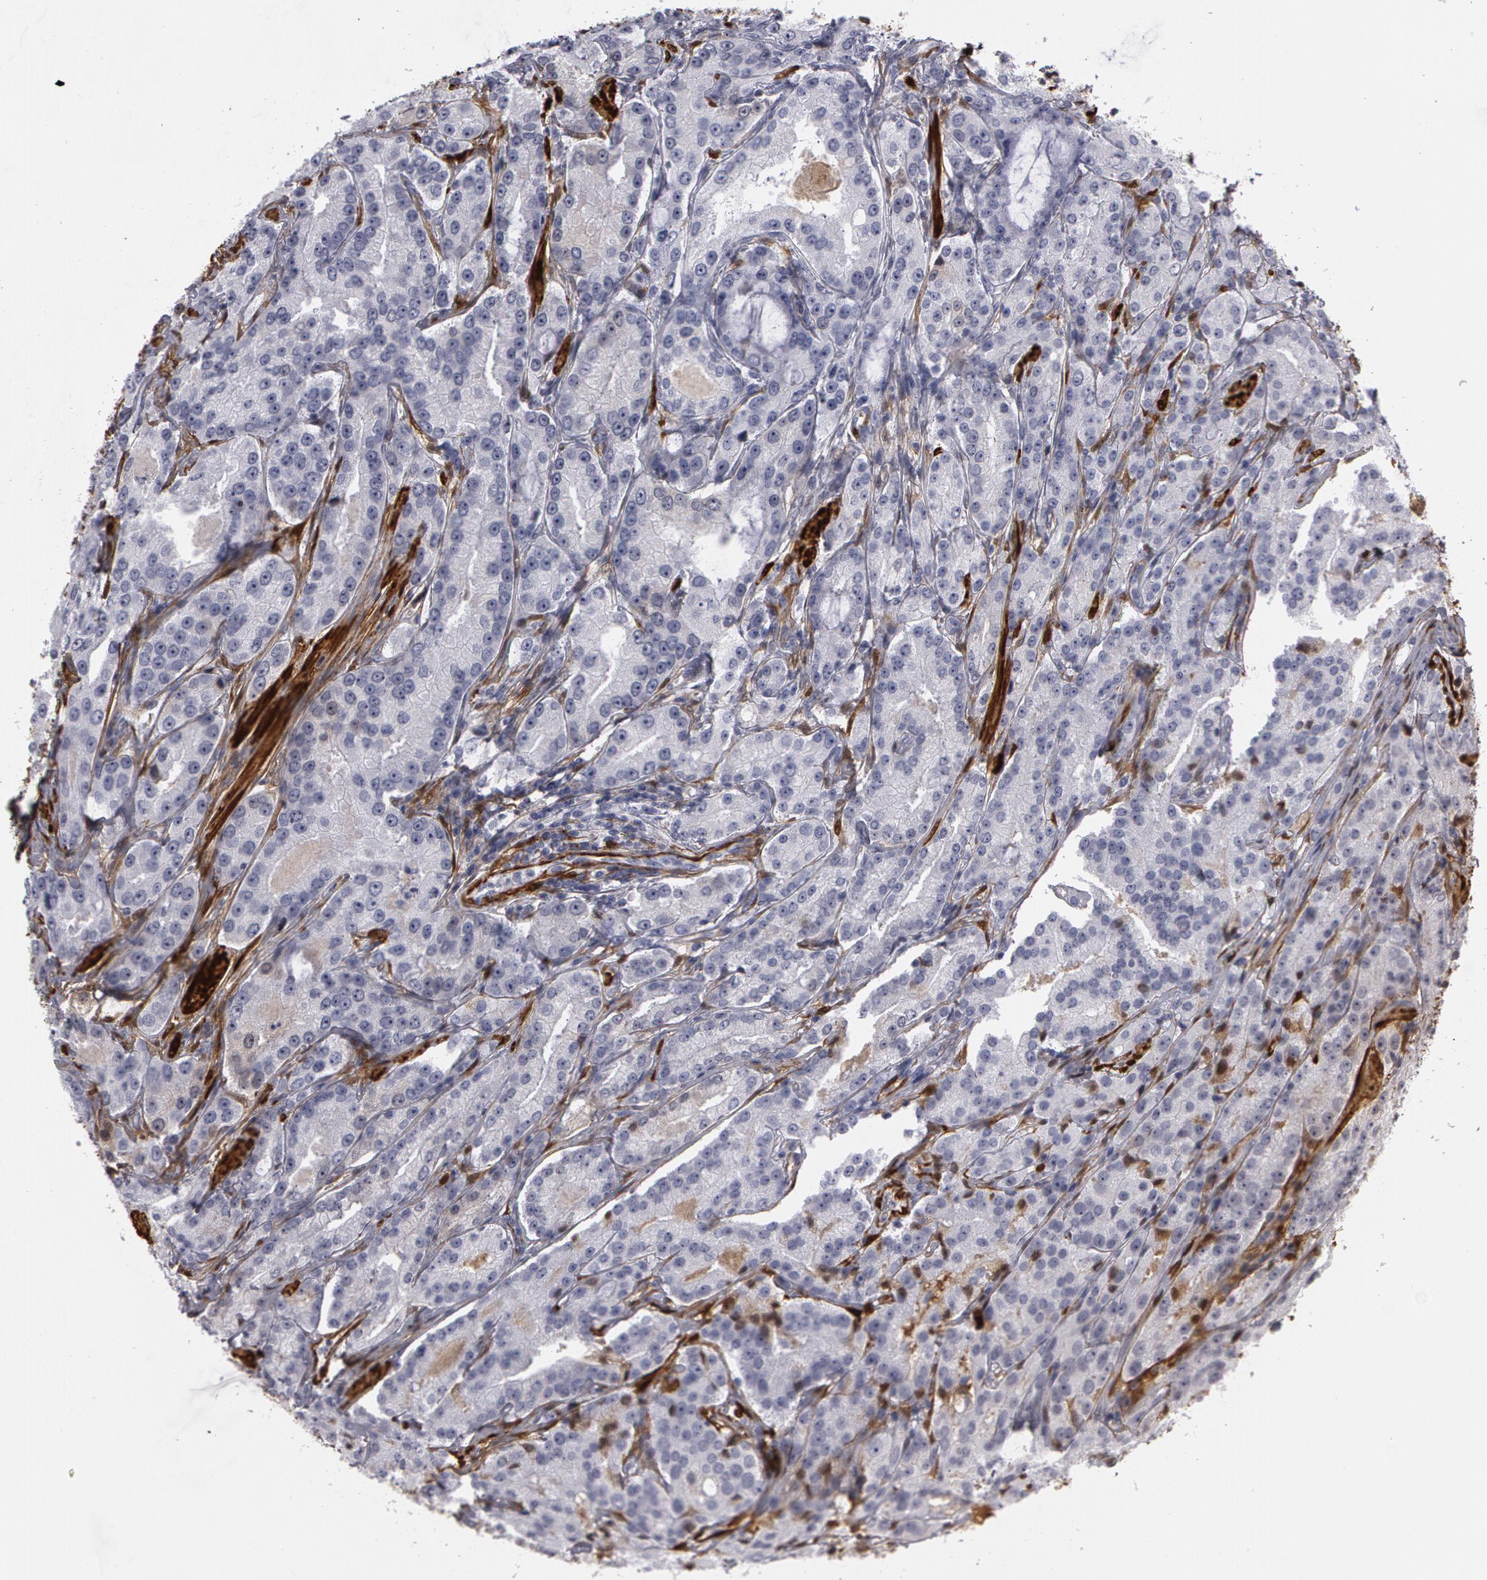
{"staining": {"intensity": "moderate", "quantity": "<25%", "location": "cytoplasmic/membranous,nuclear"}, "tissue": "prostate cancer", "cell_type": "Tumor cells", "image_type": "cancer", "snomed": [{"axis": "morphology", "description": "Adenocarcinoma, Medium grade"}, {"axis": "topography", "description": "Prostate"}], "caption": "This image shows IHC staining of medium-grade adenocarcinoma (prostate), with low moderate cytoplasmic/membranous and nuclear positivity in about <25% of tumor cells.", "gene": "TAGLN", "patient": {"sex": "male", "age": 72}}